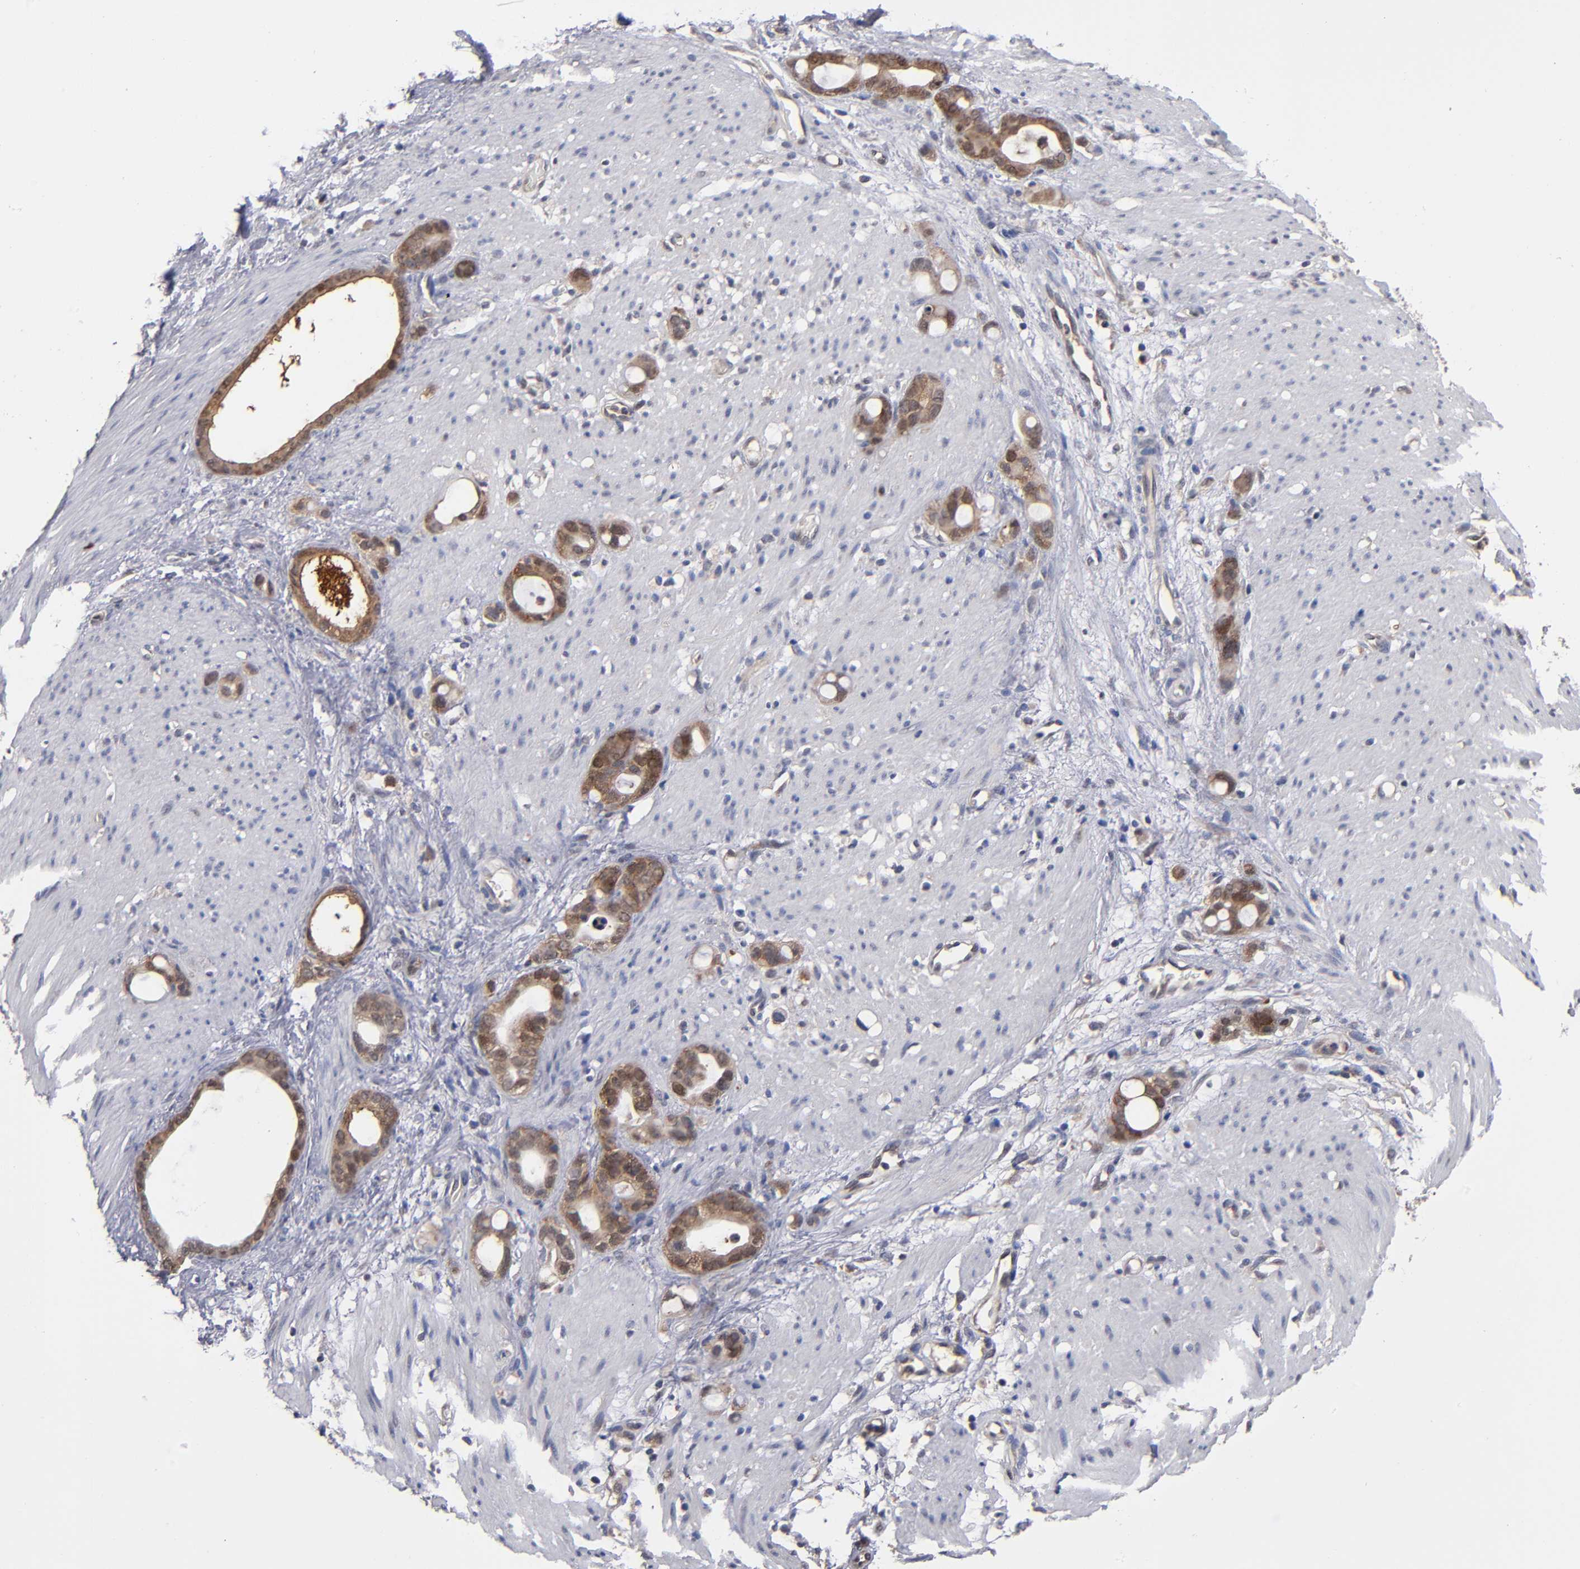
{"staining": {"intensity": "moderate", "quantity": ">75%", "location": "cytoplasmic/membranous"}, "tissue": "stomach cancer", "cell_type": "Tumor cells", "image_type": "cancer", "snomed": [{"axis": "morphology", "description": "Adenocarcinoma, NOS"}, {"axis": "topography", "description": "Stomach"}], "caption": "Protein analysis of stomach adenocarcinoma tissue displays moderate cytoplasmic/membranous expression in about >75% of tumor cells.", "gene": "ALG13", "patient": {"sex": "female", "age": 75}}